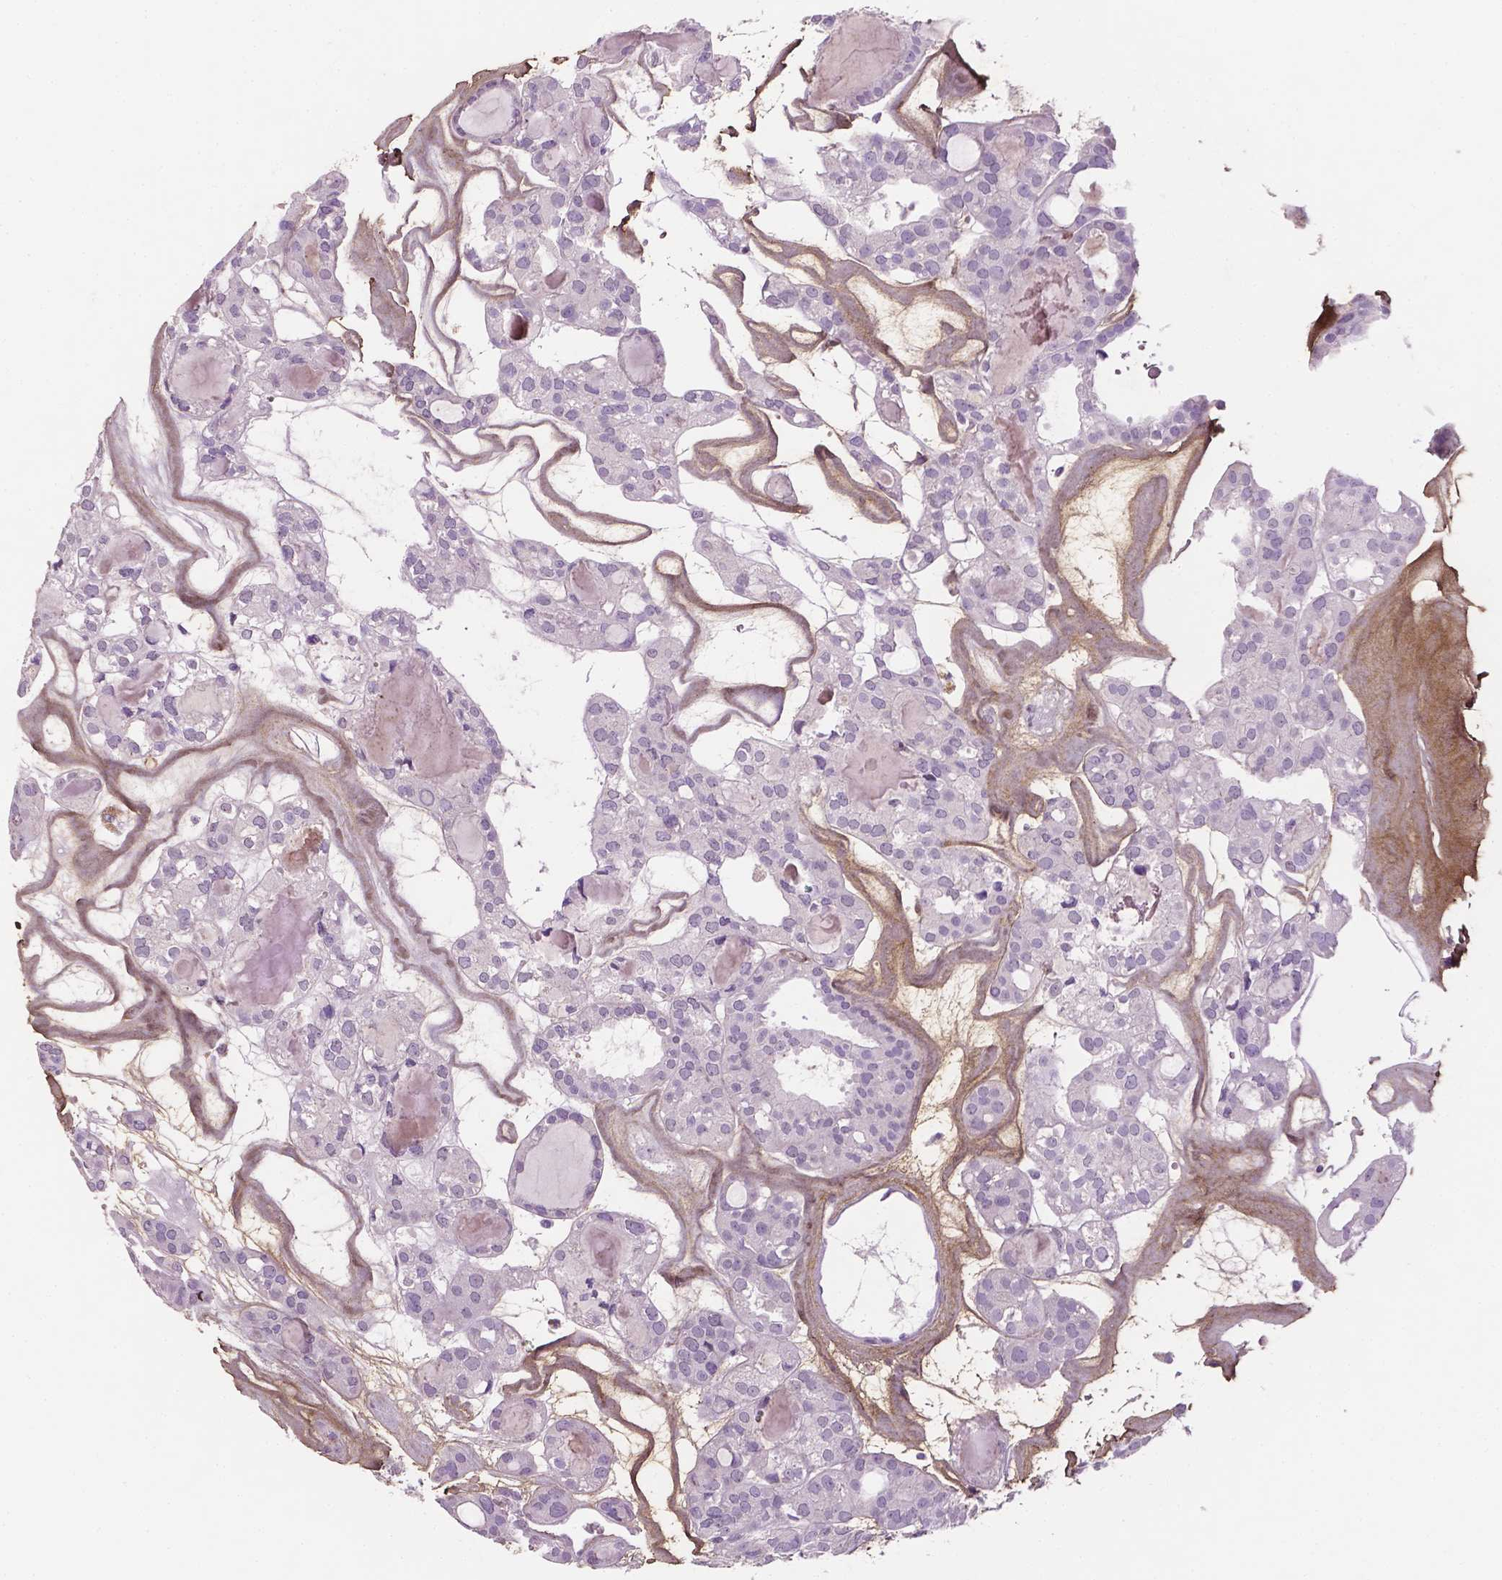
{"staining": {"intensity": "negative", "quantity": "none", "location": "none"}, "tissue": "thyroid cancer", "cell_type": "Tumor cells", "image_type": "cancer", "snomed": [{"axis": "morphology", "description": "Follicular adenoma carcinoma, NOS"}, {"axis": "topography", "description": "Thyroid gland"}], "caption": "A high-resolution micrograph shows IHC staining of thyroid follicular adenoma carcinoma, which reveals no significant expression in tumor cells. Brightfield microscopy of IHC stained with DAB (brown) and hematoxylin (blue), captured at high magnification.", "gene": "DLG2", "patient": {"sex": "male", "age": 75}}